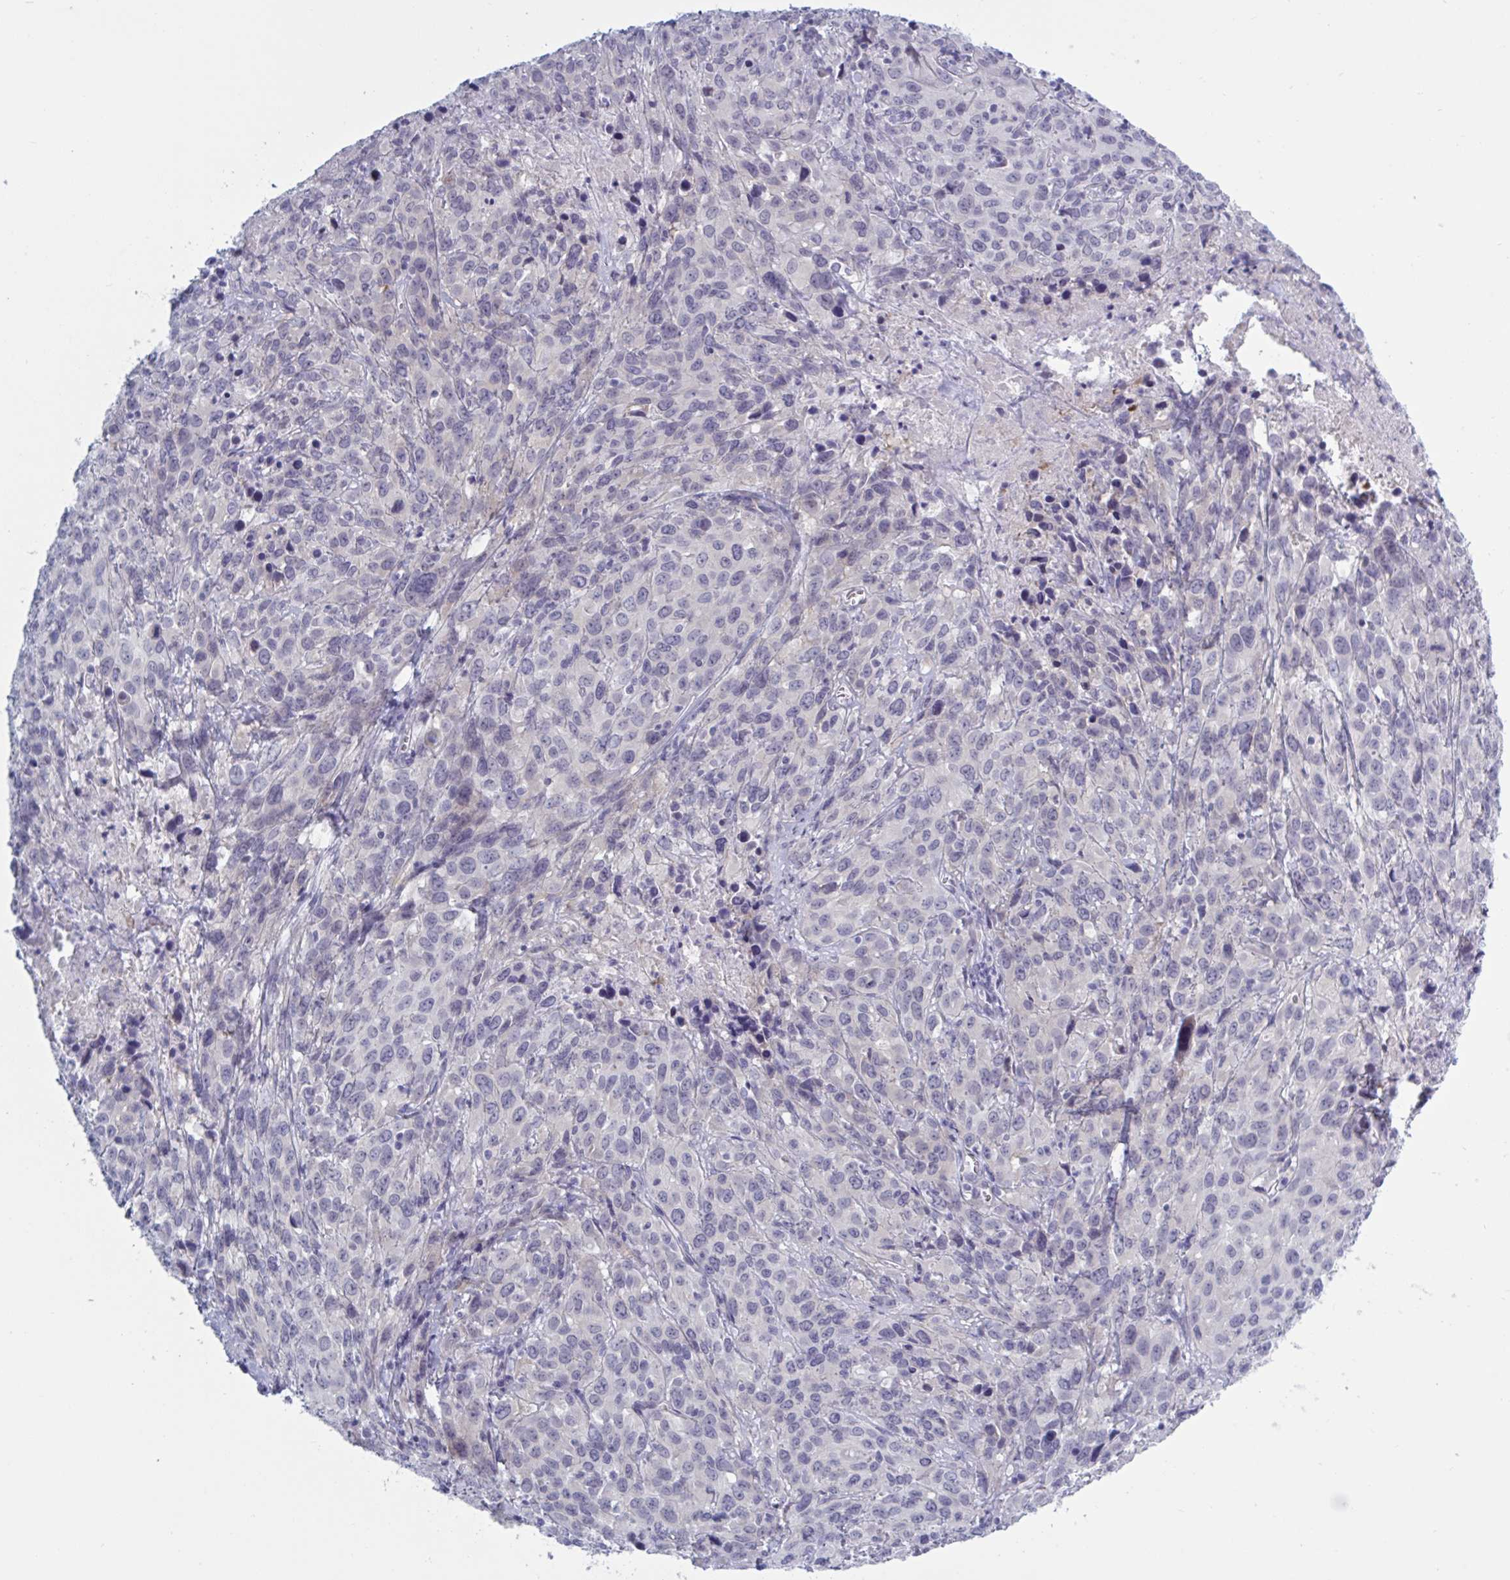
{"staining": {"intensity": "negative", "quantity": "none", "location": "none"}, "tissue": "cervical cancer", "cell_type": "Tumor cells", "image_type": "cancer", "snomed": [{"axis": "morphology", "description": "Normal tissue, NOS"}, {"axis": "morphology", "description": "Squamous cell carcinoma, NOS"}, {"axis": "topography", "description": "Cervix"}], "caption": "The immunohistochemistry (IHC) histopathology image has no significant expression in tumor cells of cervical cancer (squamous cell carcinoma) tissue.", "gene": "TCEAL8", "patient": {"sex": "female", "age": 51}}